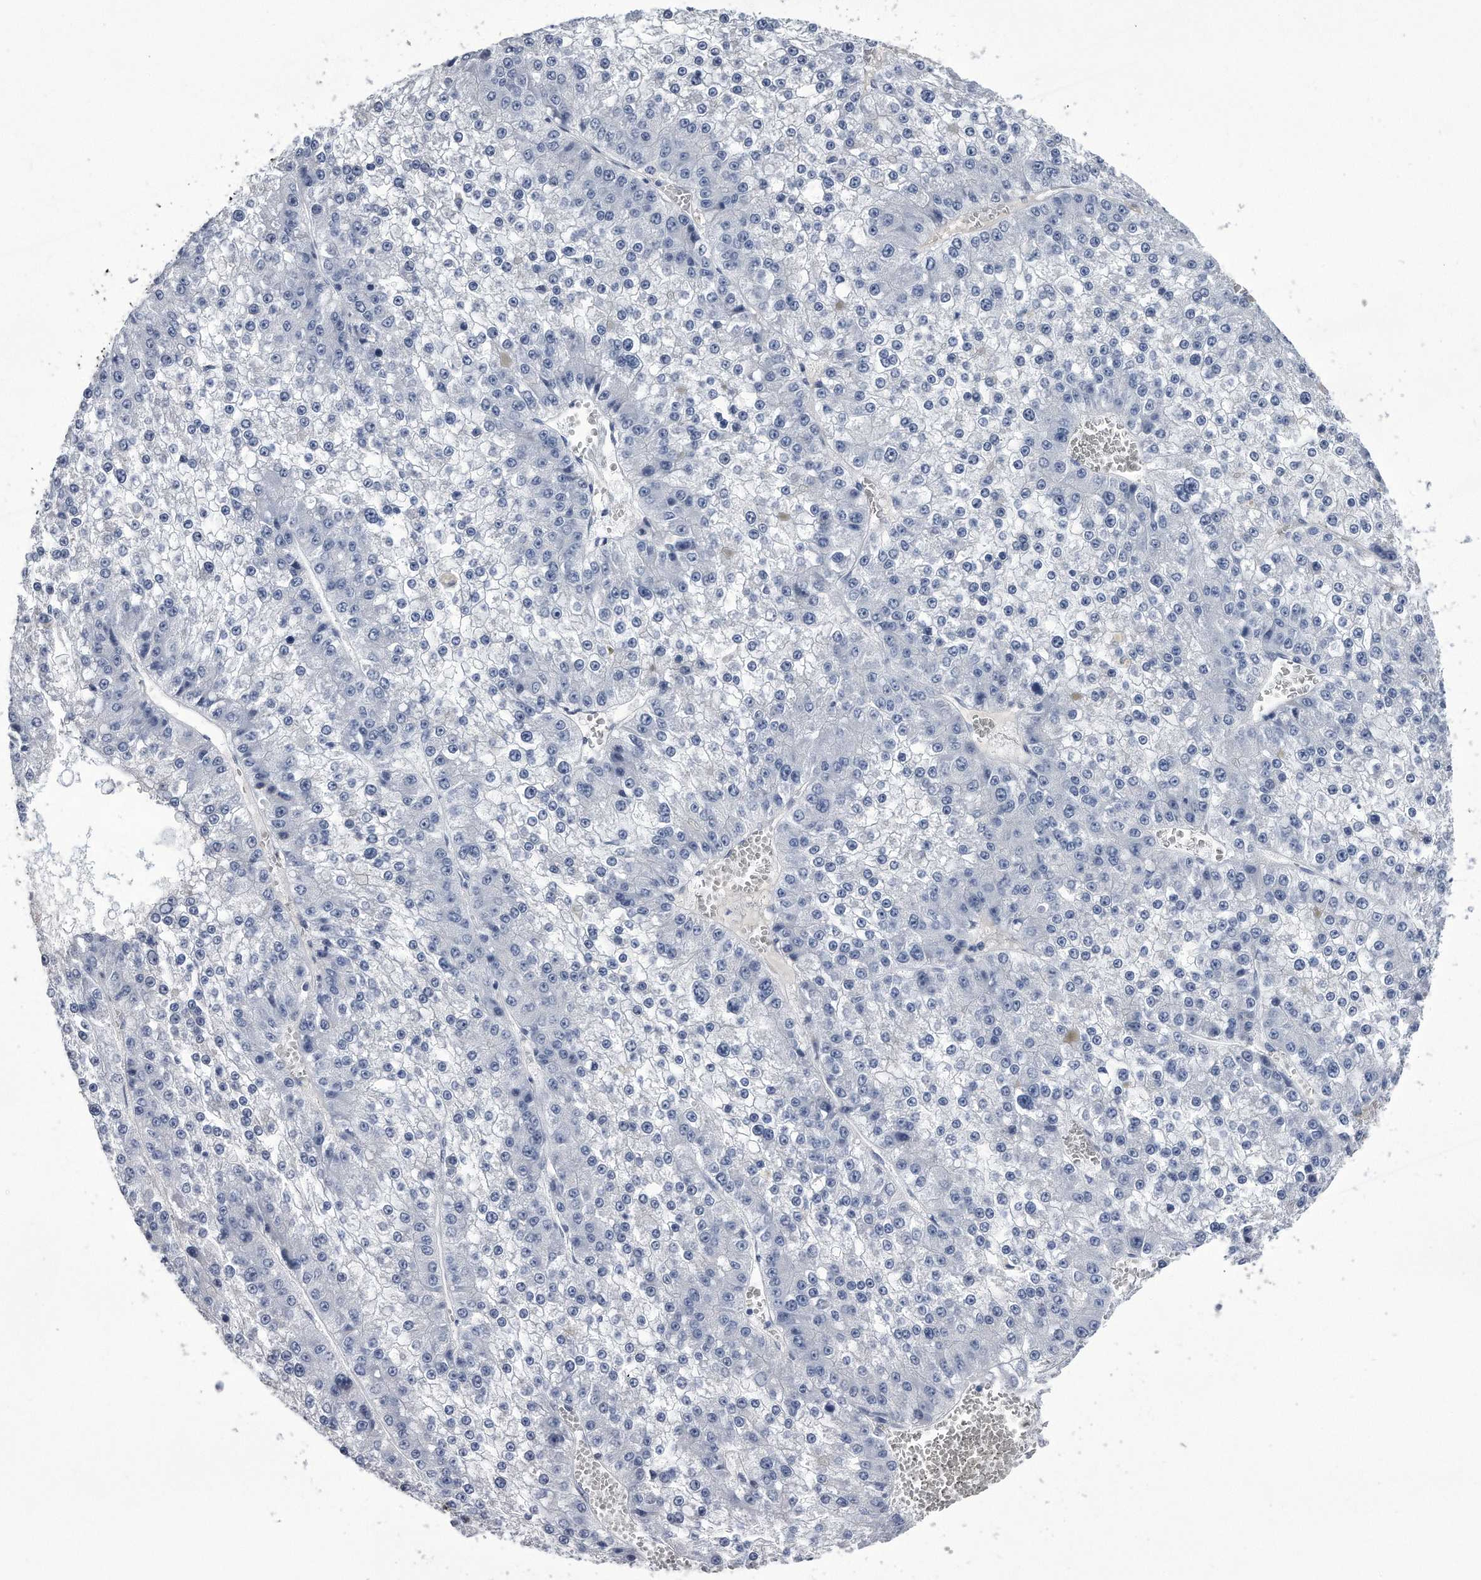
{"staining": {"intensity": "negative", "quantity": "none", "location": "none"}, "tissue": "liver cancer", "cell_type": "Tumor cells", "image_type": "cancer", "snomed": [{"axis": "morphology", "description": "Carcinoma, Hepatocellular, NOS"}, {"axis": "topography", "description": "Liver"}], "caption": "Image shows no protein staining in tumor cells of liver cancer (hepatocellular carcinoma) tissue. The staining is performed using DAB (3,3'-diaminobenzidine) brown chromogen with nuclei counter-stained in using hematoxylin.", "gene": "KCTD8", "patient": {"sex": "female", "age": 73}}